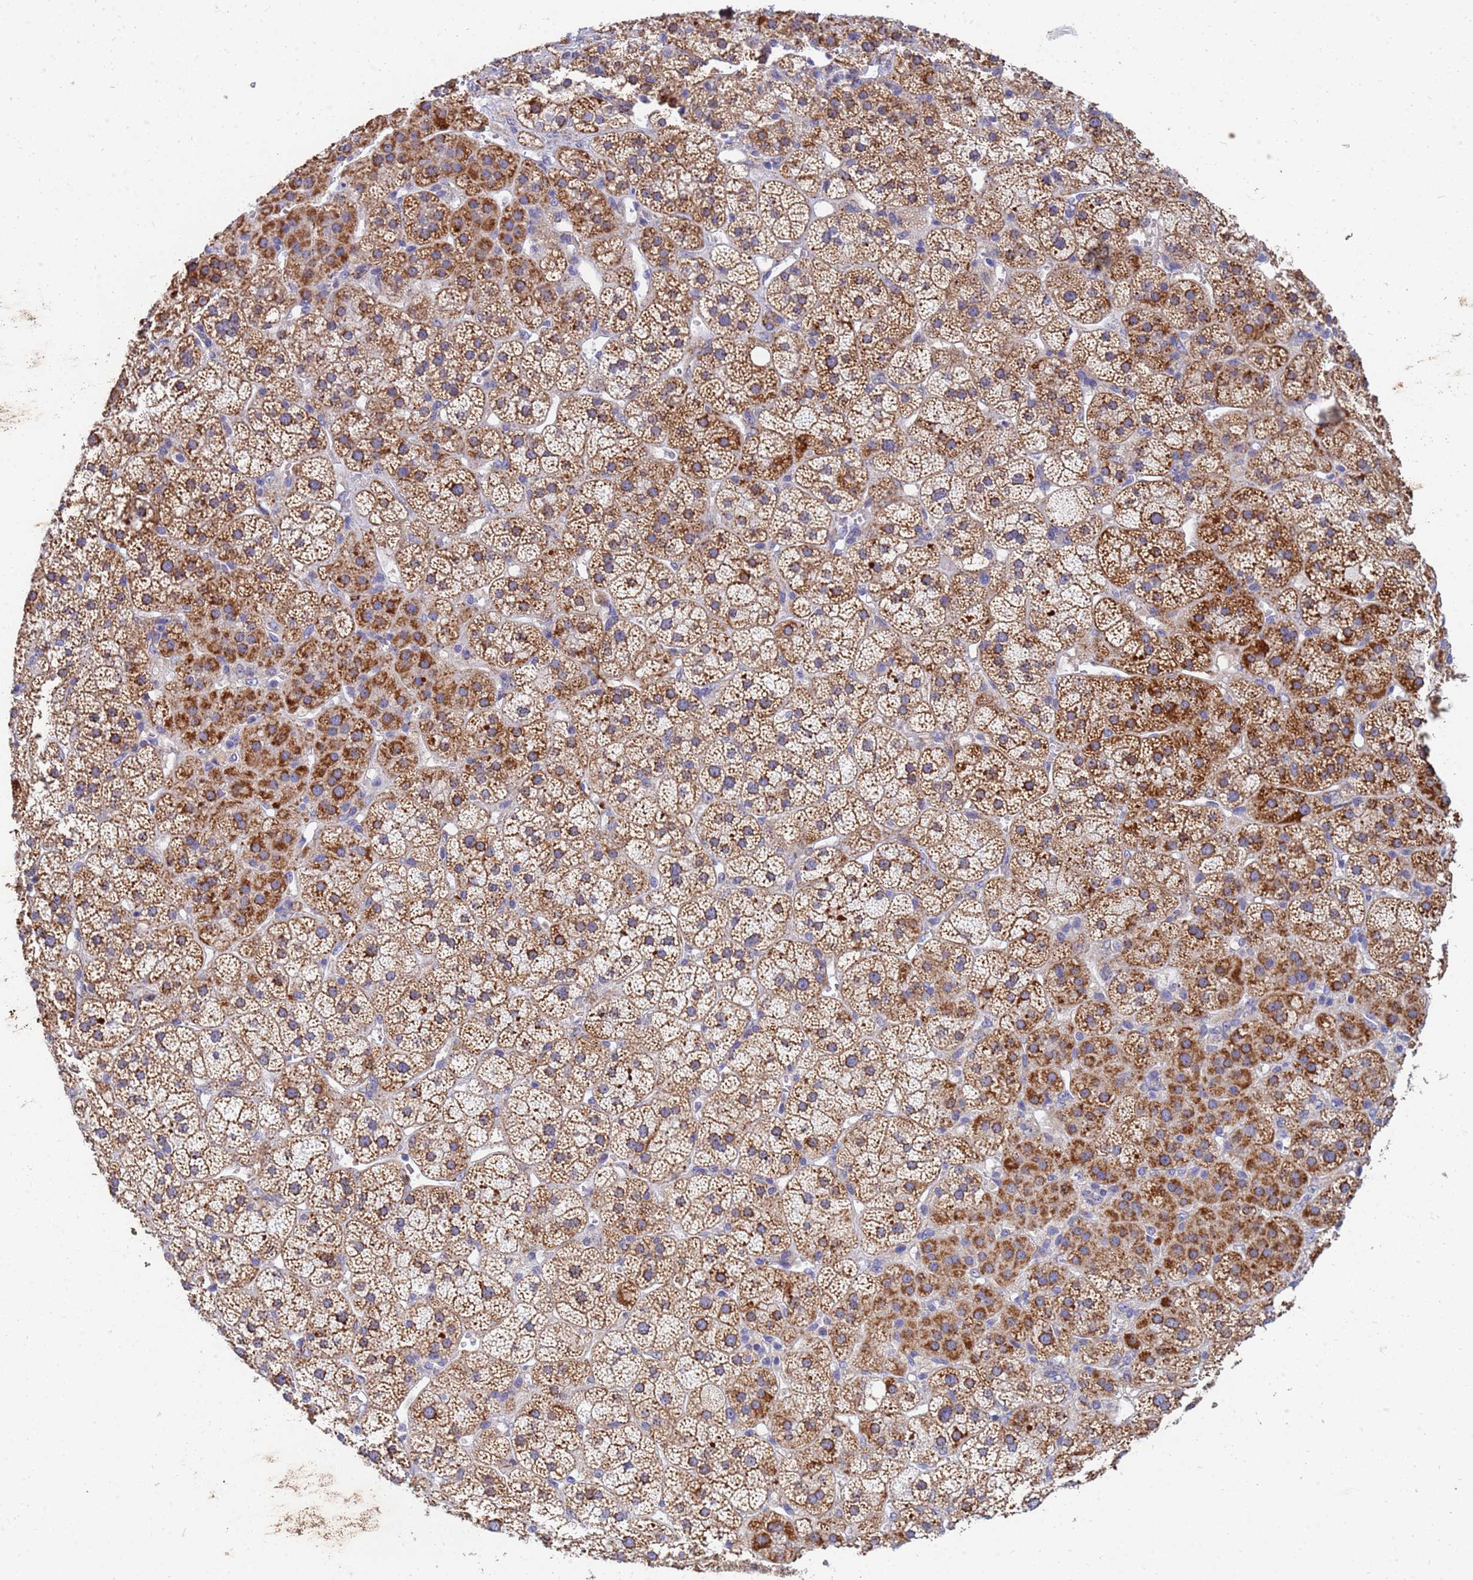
{"staining": {"intensity": "moderate", "quantity": ">75%", "location": "cytoplasmic/membranous"}, "tissue": "adrenal gland", "cell_type": "Glandular cells", "image_type": "normal", "snomed": [{"axis": "morphology", "description": "Normal tissue, NOS"}, {"axis": "topography", "description": "Adrenal gland"}], "caption": "Protein staining shows moderate cytoplasmic/membranous staining in about >75% of glandular cells in normal adrenal gland.", "gene": "SDR39U1", "patient": {"sex": "female", "age": 70}}